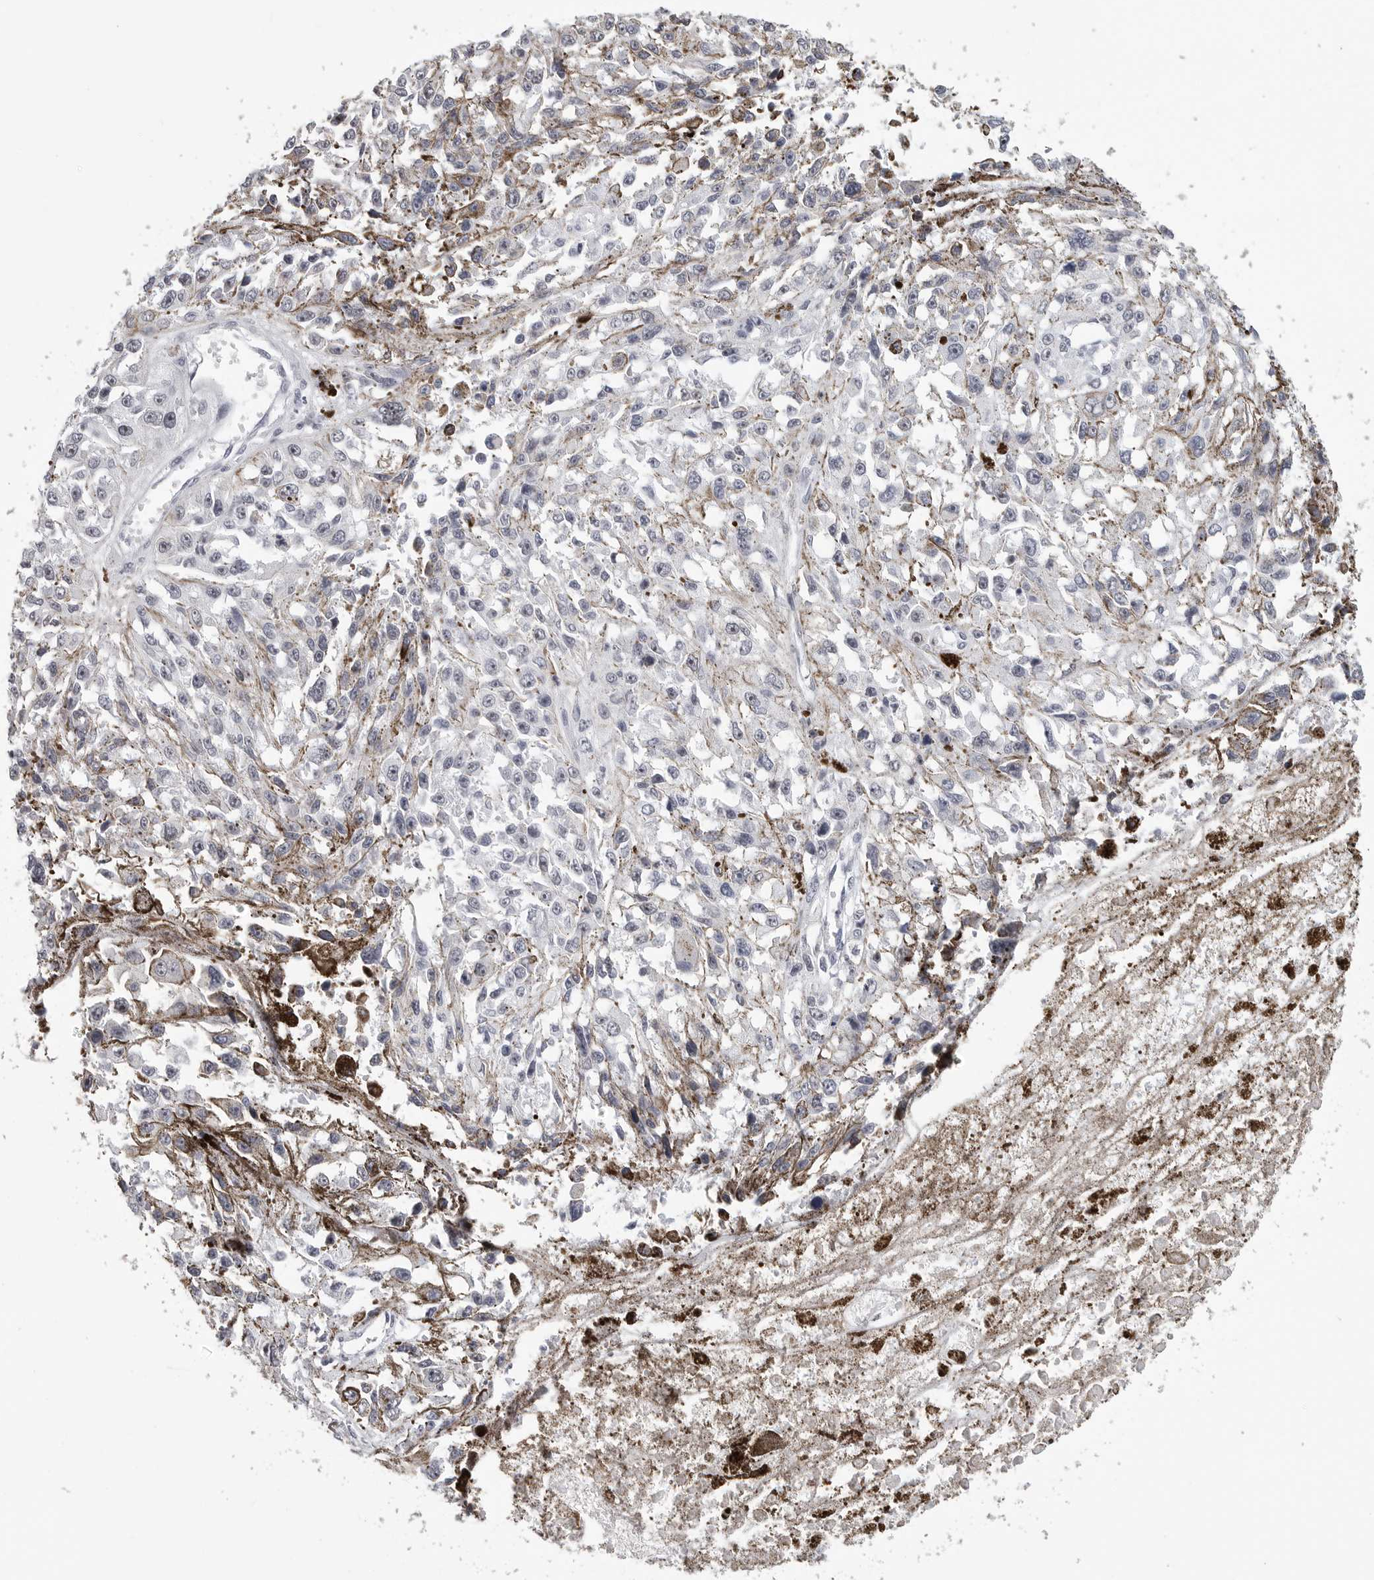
{"staining": {"intensity": "negative", "quantity": "none", "location": "none"}, "tissue": "melanoma", "cell_type": "Tumor cells", "image_type": "cancer", "snomed": [{"axis": "morphology", "description": "Malignant melanoma, Metastatic site"}, {"axis": "topography", "description": "Lymph node"}], "caption": "IHC photomicrograph of neoplastic tissue: human melanoma stained with DAB (3,3'-diaminobenzidine) displays no significant protein positivity in tumor cells. (DAB immunohistochemistry (IHC), high magnification).", "gene": "GNL2", "patient": {"sex": "male", "age": 59}}